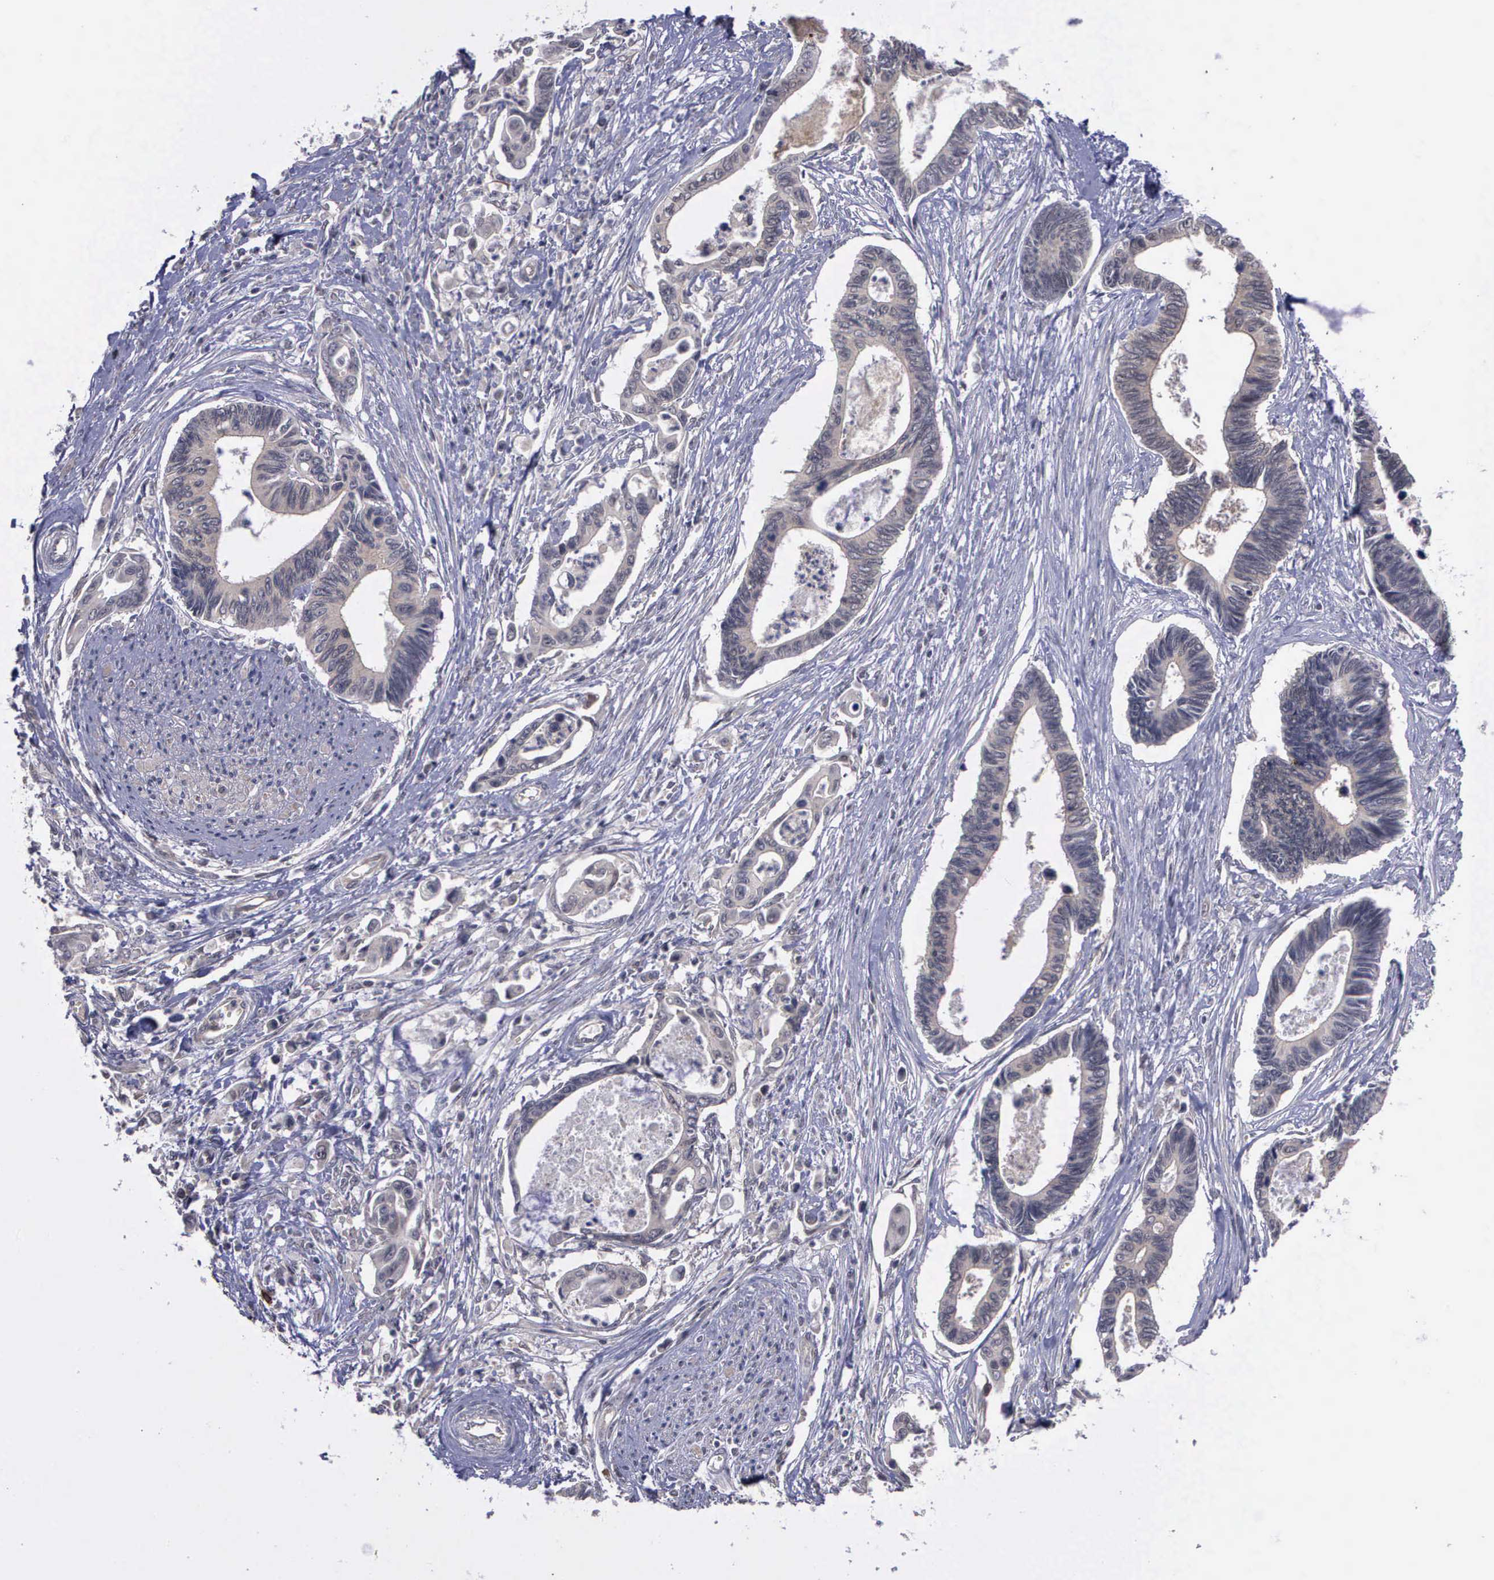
{"staining": {"intensity": "weak", "quantity": "25%-75%", "location": "cytoplasmic/membranous"}, "tissue": "pancreatic cancer", "cell_type": "Tumor cells", "image_type": "cancer", "snomed": [{"axis": "morphology", "description": "Adenocarcinoma, NOS"}, {"axis": "topography", "description": "Pancreas"}], "caption": "This is a photomicrograph of immunohistochemistry (IHC) staining of pancreatic adenocarcinoma, which shows weak expression in the cytoplasmic/membranous of tumor cells.", "gene": "MAP3K9", "patient": {"sex": "female", "age": 70}}